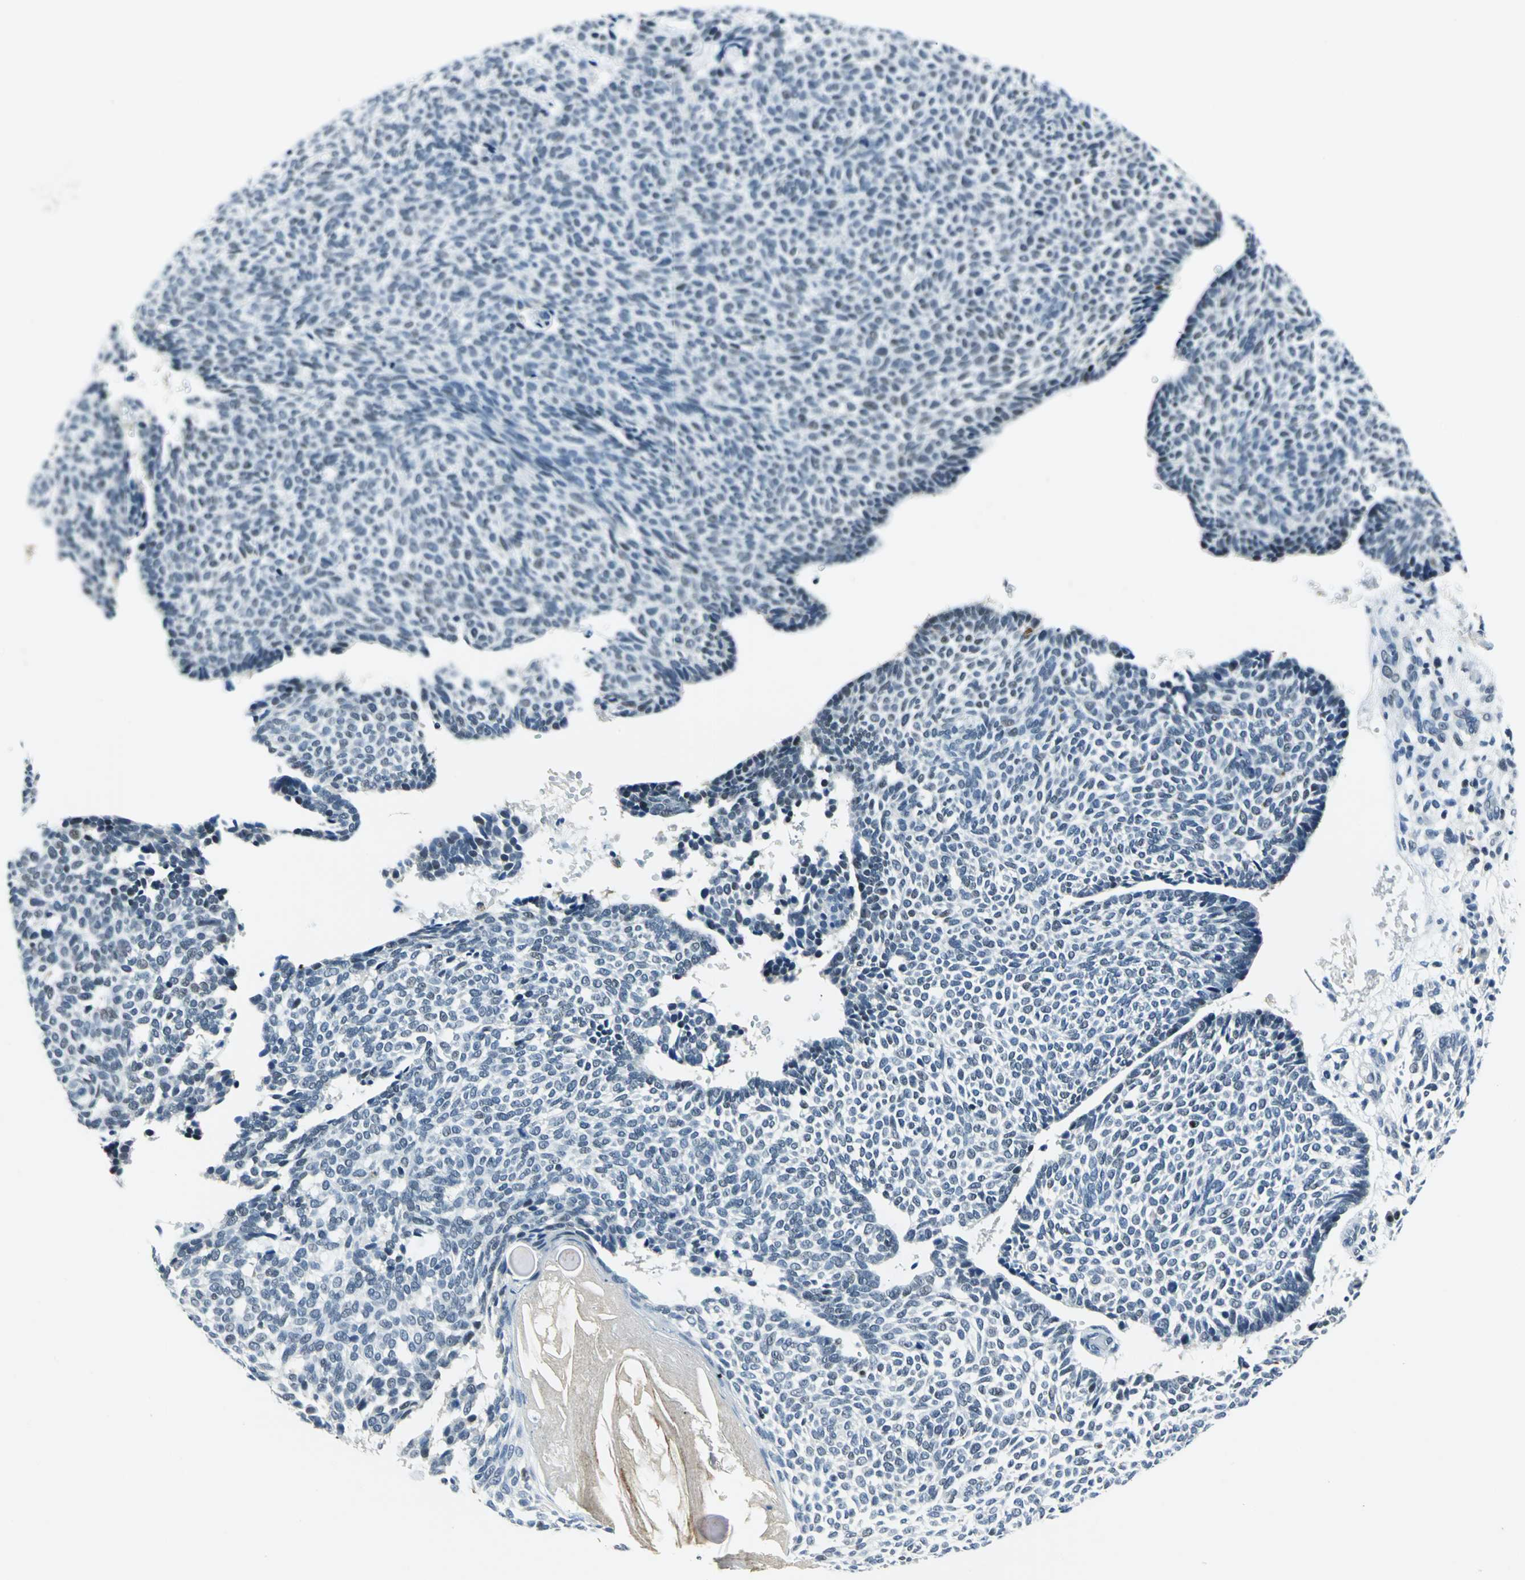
{"staining": {"intensity": "negative", "quantity": "none", "location": "none"}, "tissue": "skin cancer", "cell_type": "Tumor cells", "image_type": "cancer", "snomed": [{"axis": "morphology", "description": "Normal tissue, NOS"}, {"axis": "morphology", "description": "Basal cell carcinoma"}, {"axis": "topography", "description": "Skin"}], "caption": "This is an immunohistochemistry photomicrograph of human skin cancer (basal cell carcinoma). There is no positivity in tumor cells.", "gene": "RAD17", "patient": {"sex": "male", "age": 87}}